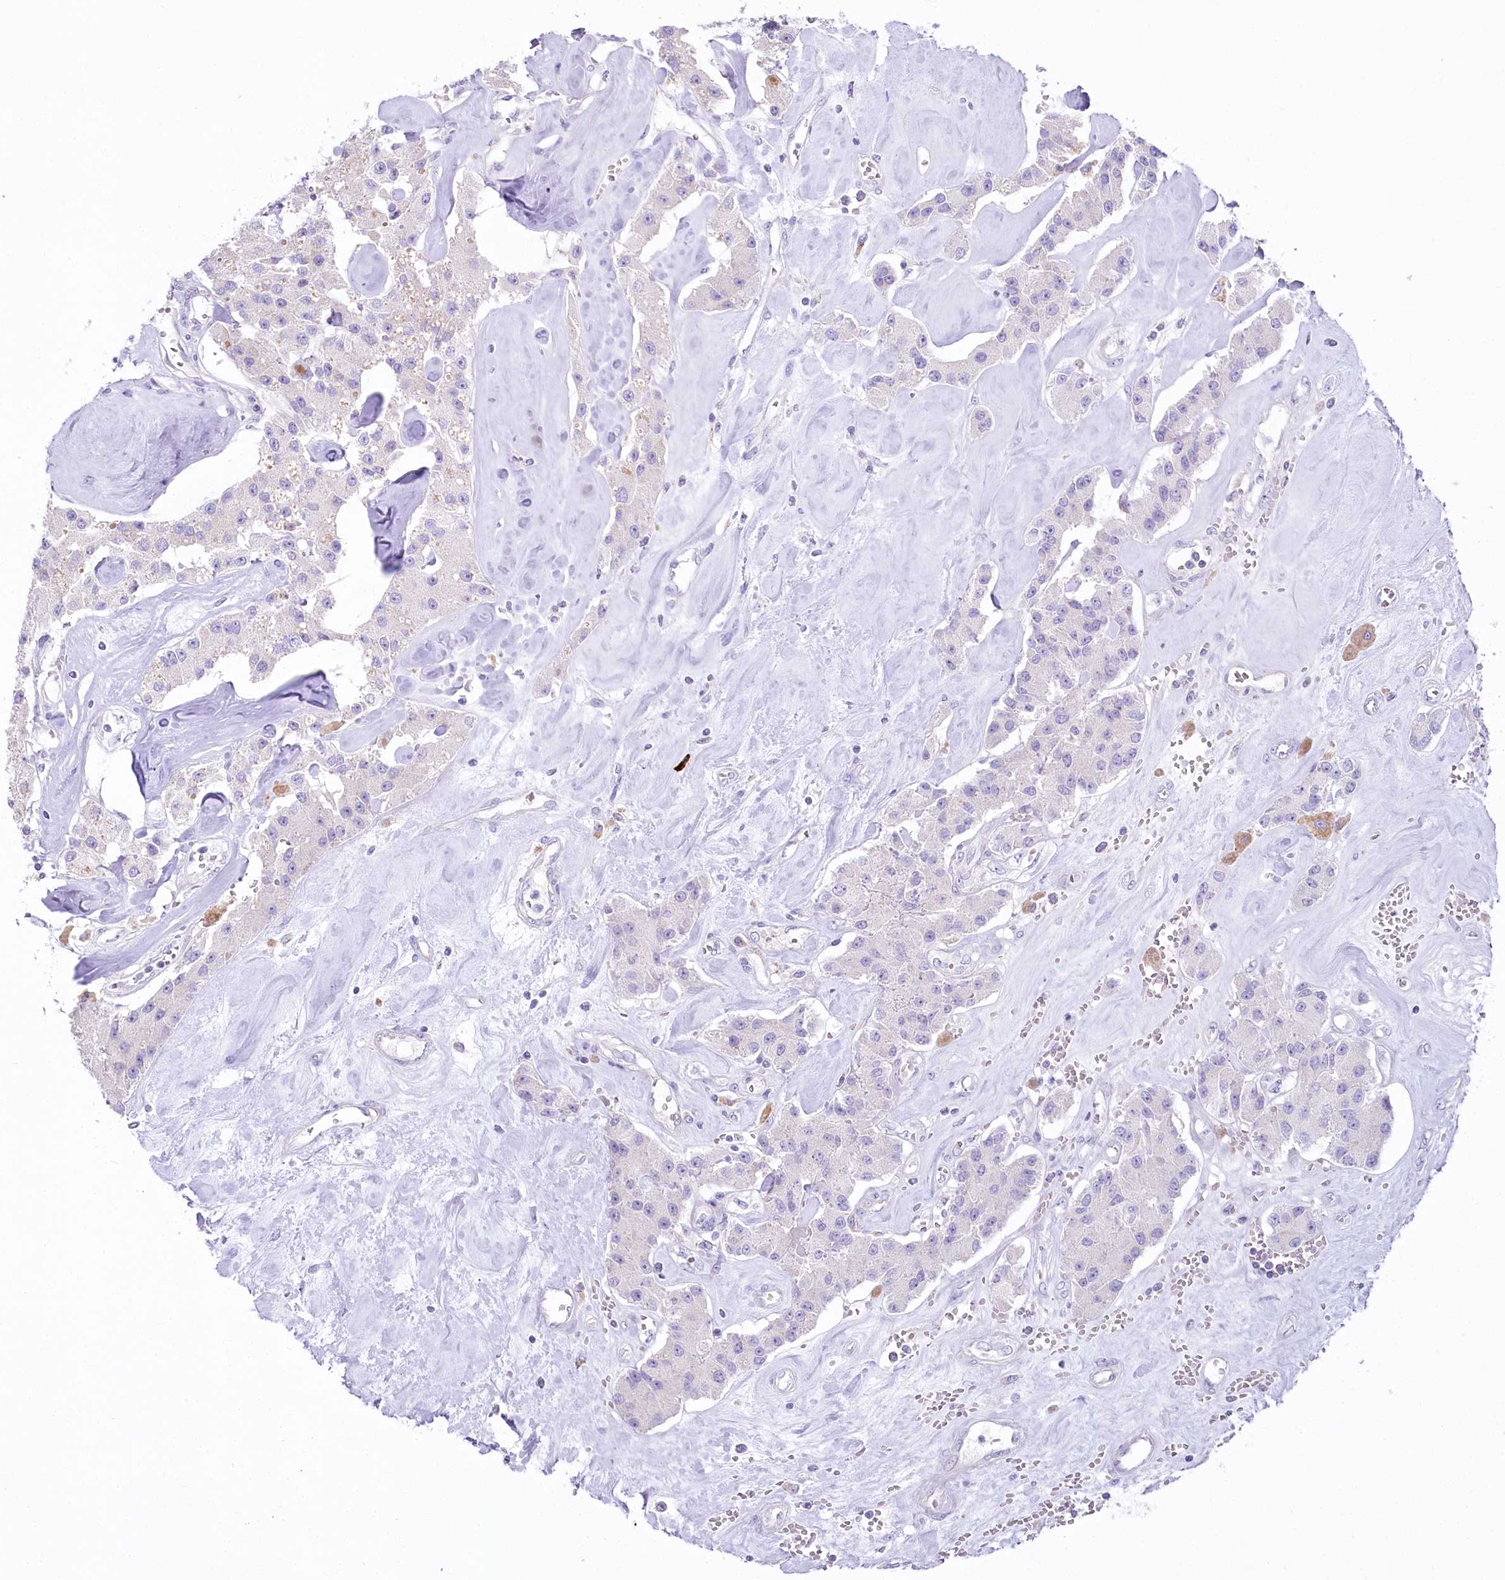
{"staining": {"intensity": "negative", "quantity": "none", "location": "none"}, "tissue": "carcinoid", "cell_type": "Tumor cells", "image_type": "cancer", "snomed": [{"axis": "morphology", "description": "Carcinoid, malignant, NOS"}, {"axis": "topography", "description": "Pancreas"}], "caption": "A histopathology image of human malignant carcinoid is negative for staining in tumor cells.", "gene": "MYOZ1", "patient": {"sex": "male", "age": 41}}